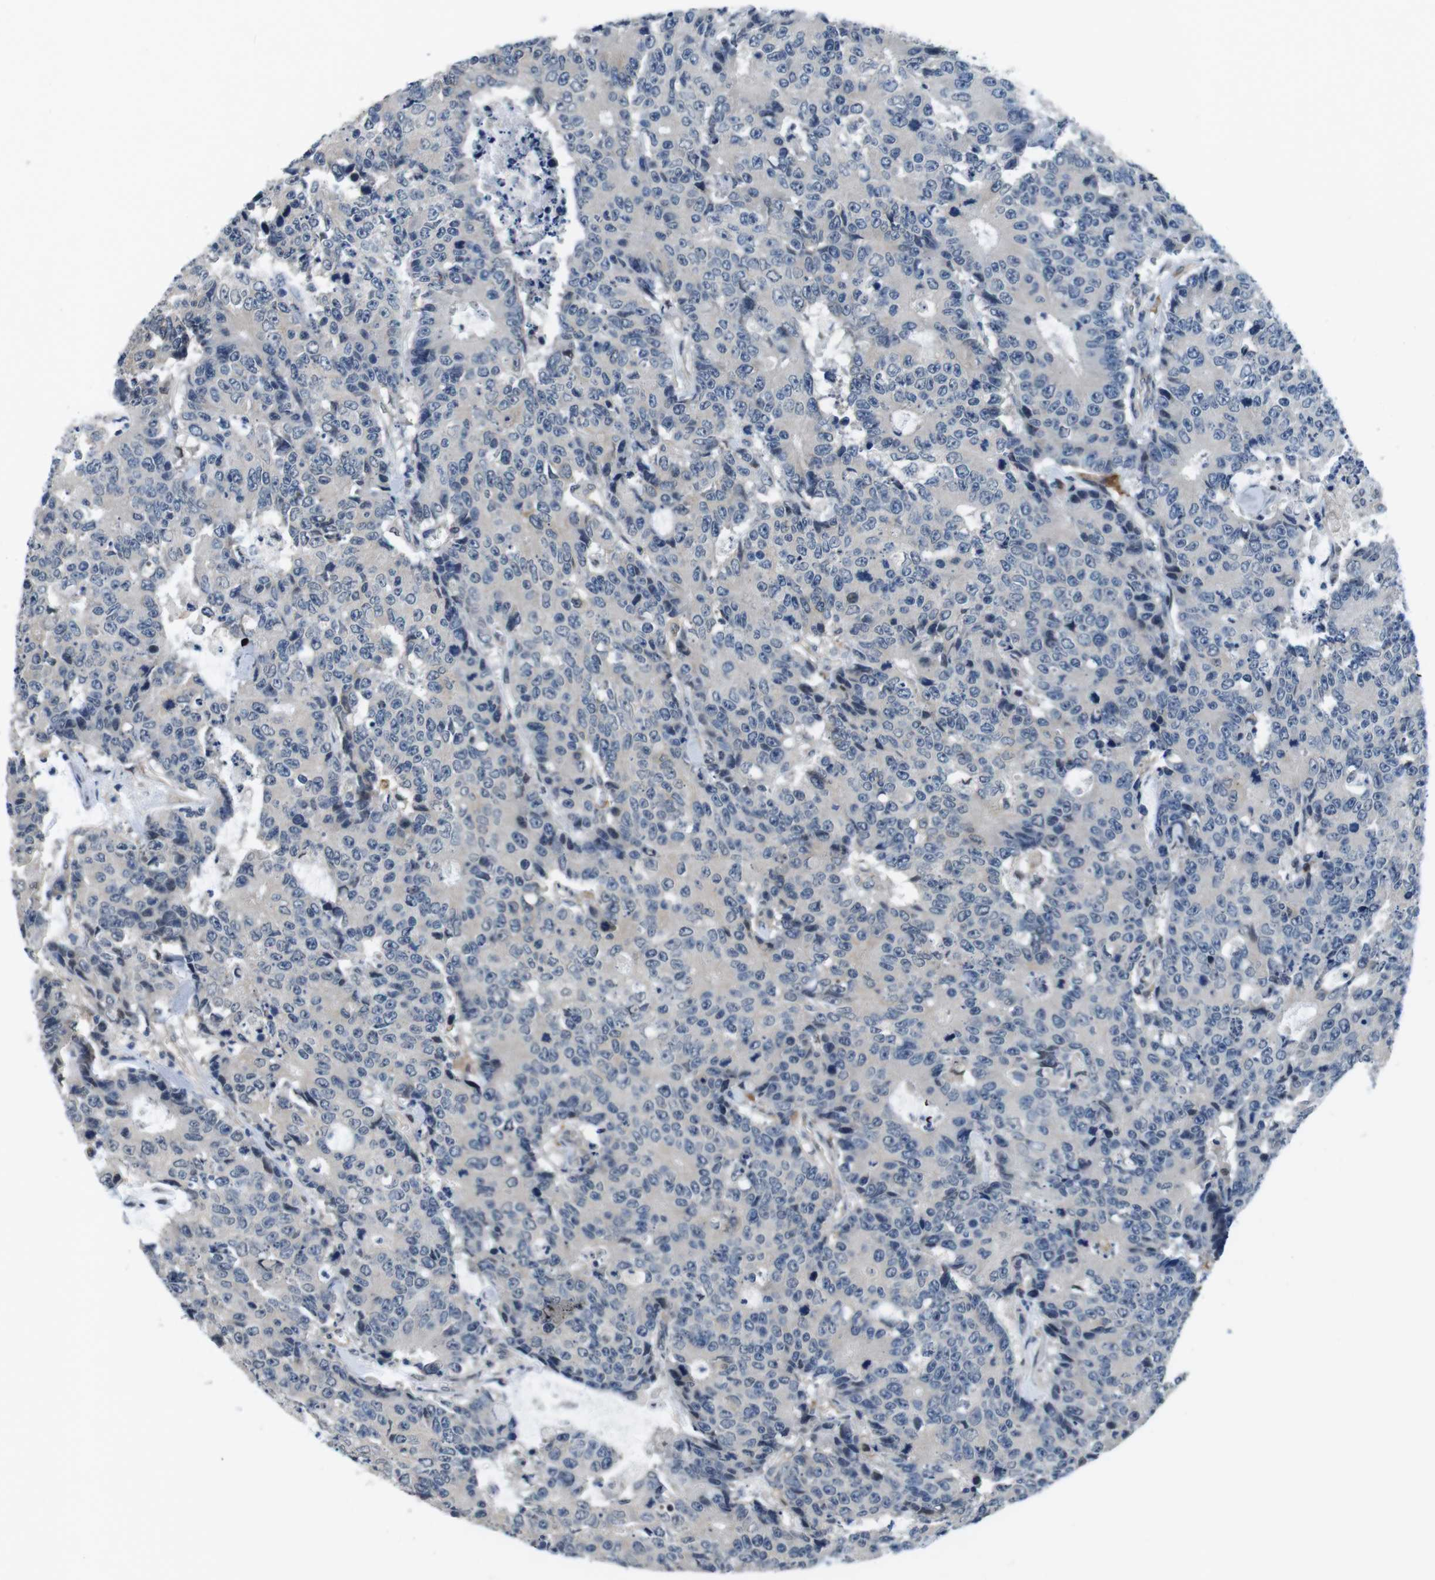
{"staining": {"intensity": "negative", "quantity": "none", "location": "none"}, "tissue": "colorectal cancer", "cell_type": "Tumor cells", "image_type": "cancer", "snomed": [{"axis": "morphology", "description": "Adenocarcinoma, NOS"}, {"axis": "topography", "description": "Colon"}], "caption": "Immunohistochemistry (IHC) of colorectal adenocarcinoma reveals no staining in tumor cells. The staining is performed using DAB (3,3'-diaminobenzidine) brown chromogen with nuclei counter-stained in using hematoxylin.", "gene": "CD163L1", "patient": {"sex": "female", "age": 86}}